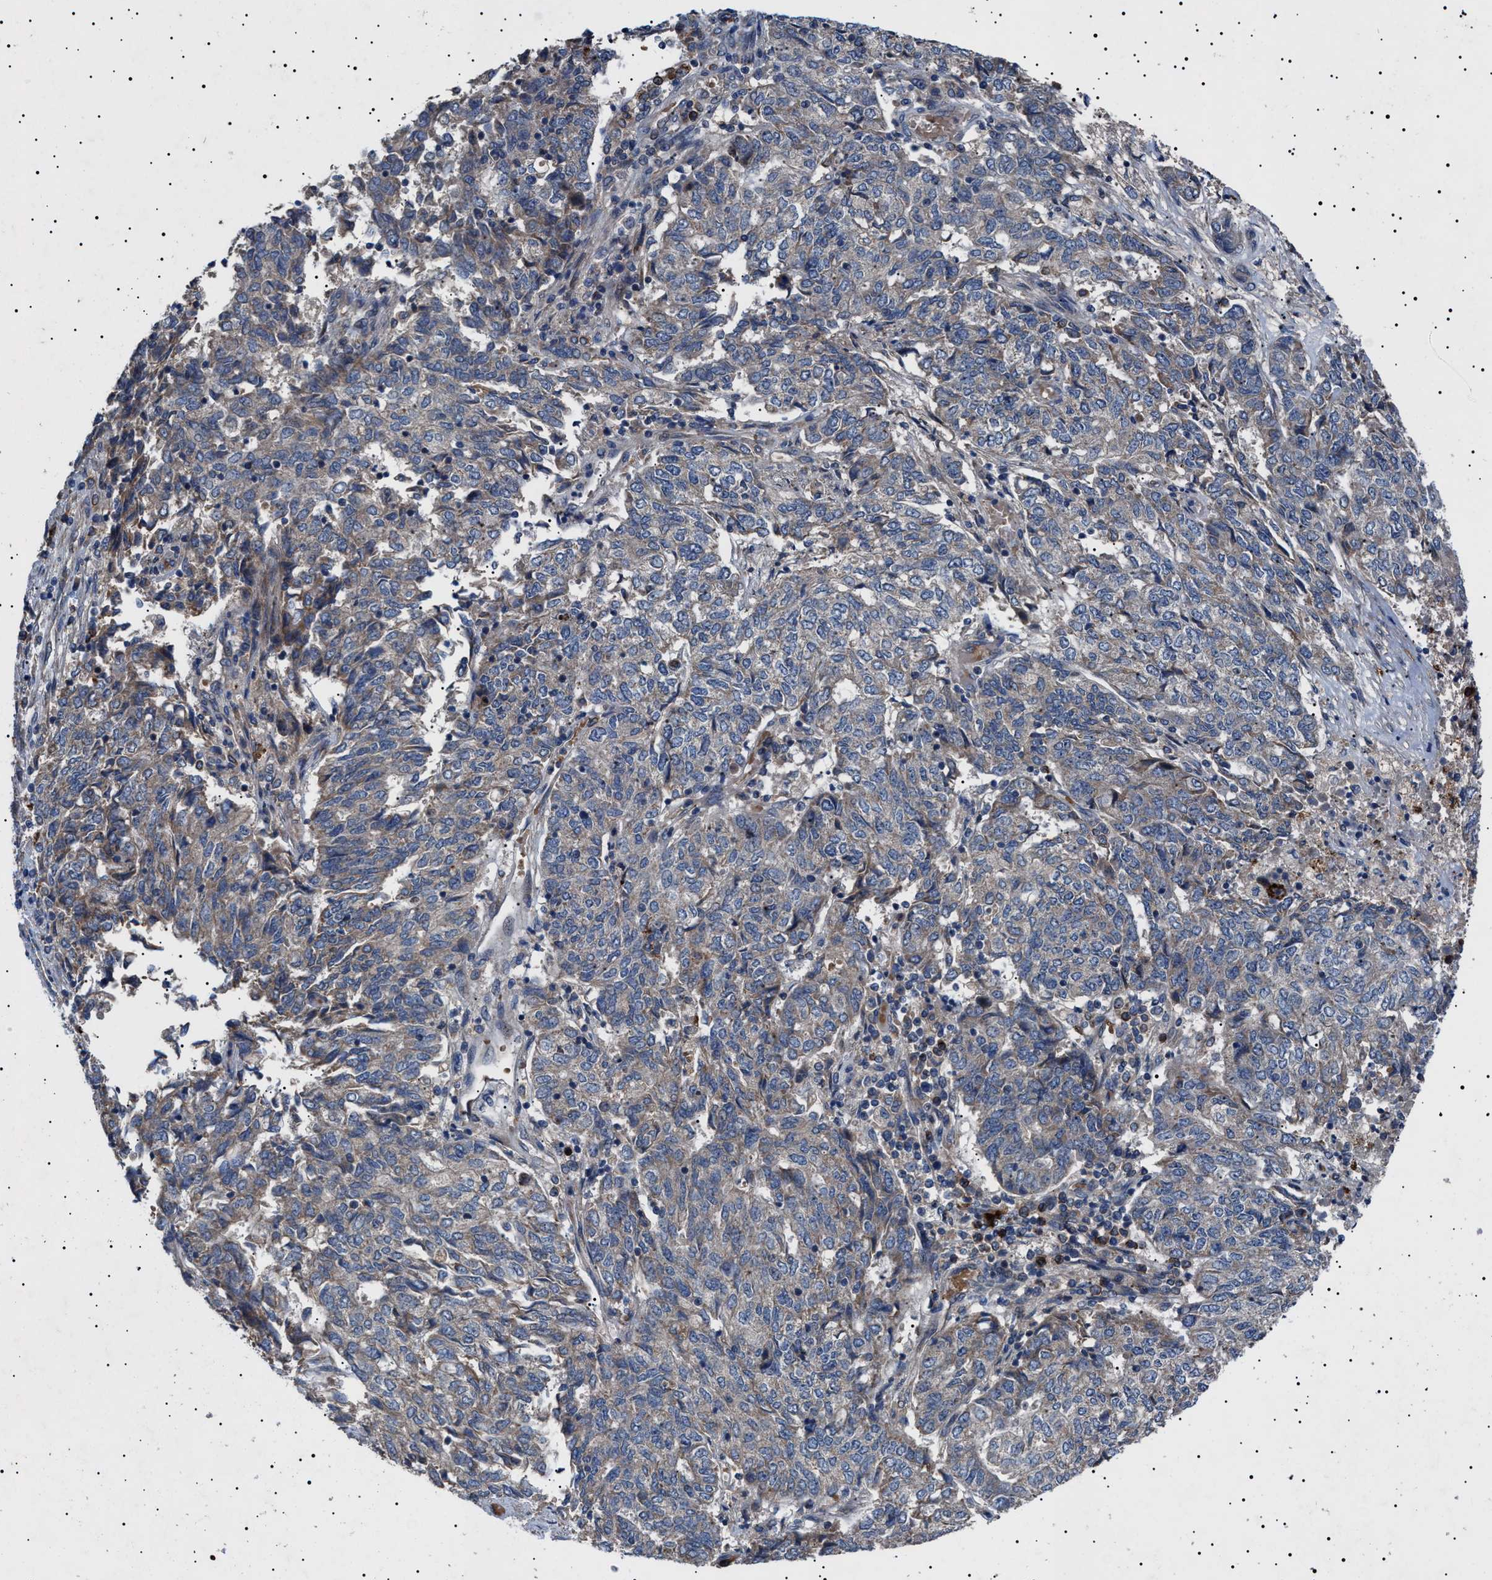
{"staining": {"intensity": "weak", "quantity": "<25%", "location": "cytoplasmic/membranous"}, "tissue": "endometrial cancer", "cell_type": "Tumor cells", "image_type": "cancer", "snomed": [{"axis": "morphology", "description": "Adenocarcinoma, NOS"}, {"axis": "topography", "description": "Endometrium"}], "caption": "Immunohistochemistry of human endometrial cancer (adenocarcinoma) reveals no staining in tumor cells.", "gene": "PTRH1", "patient": {"sex": "female", "age": 80}}